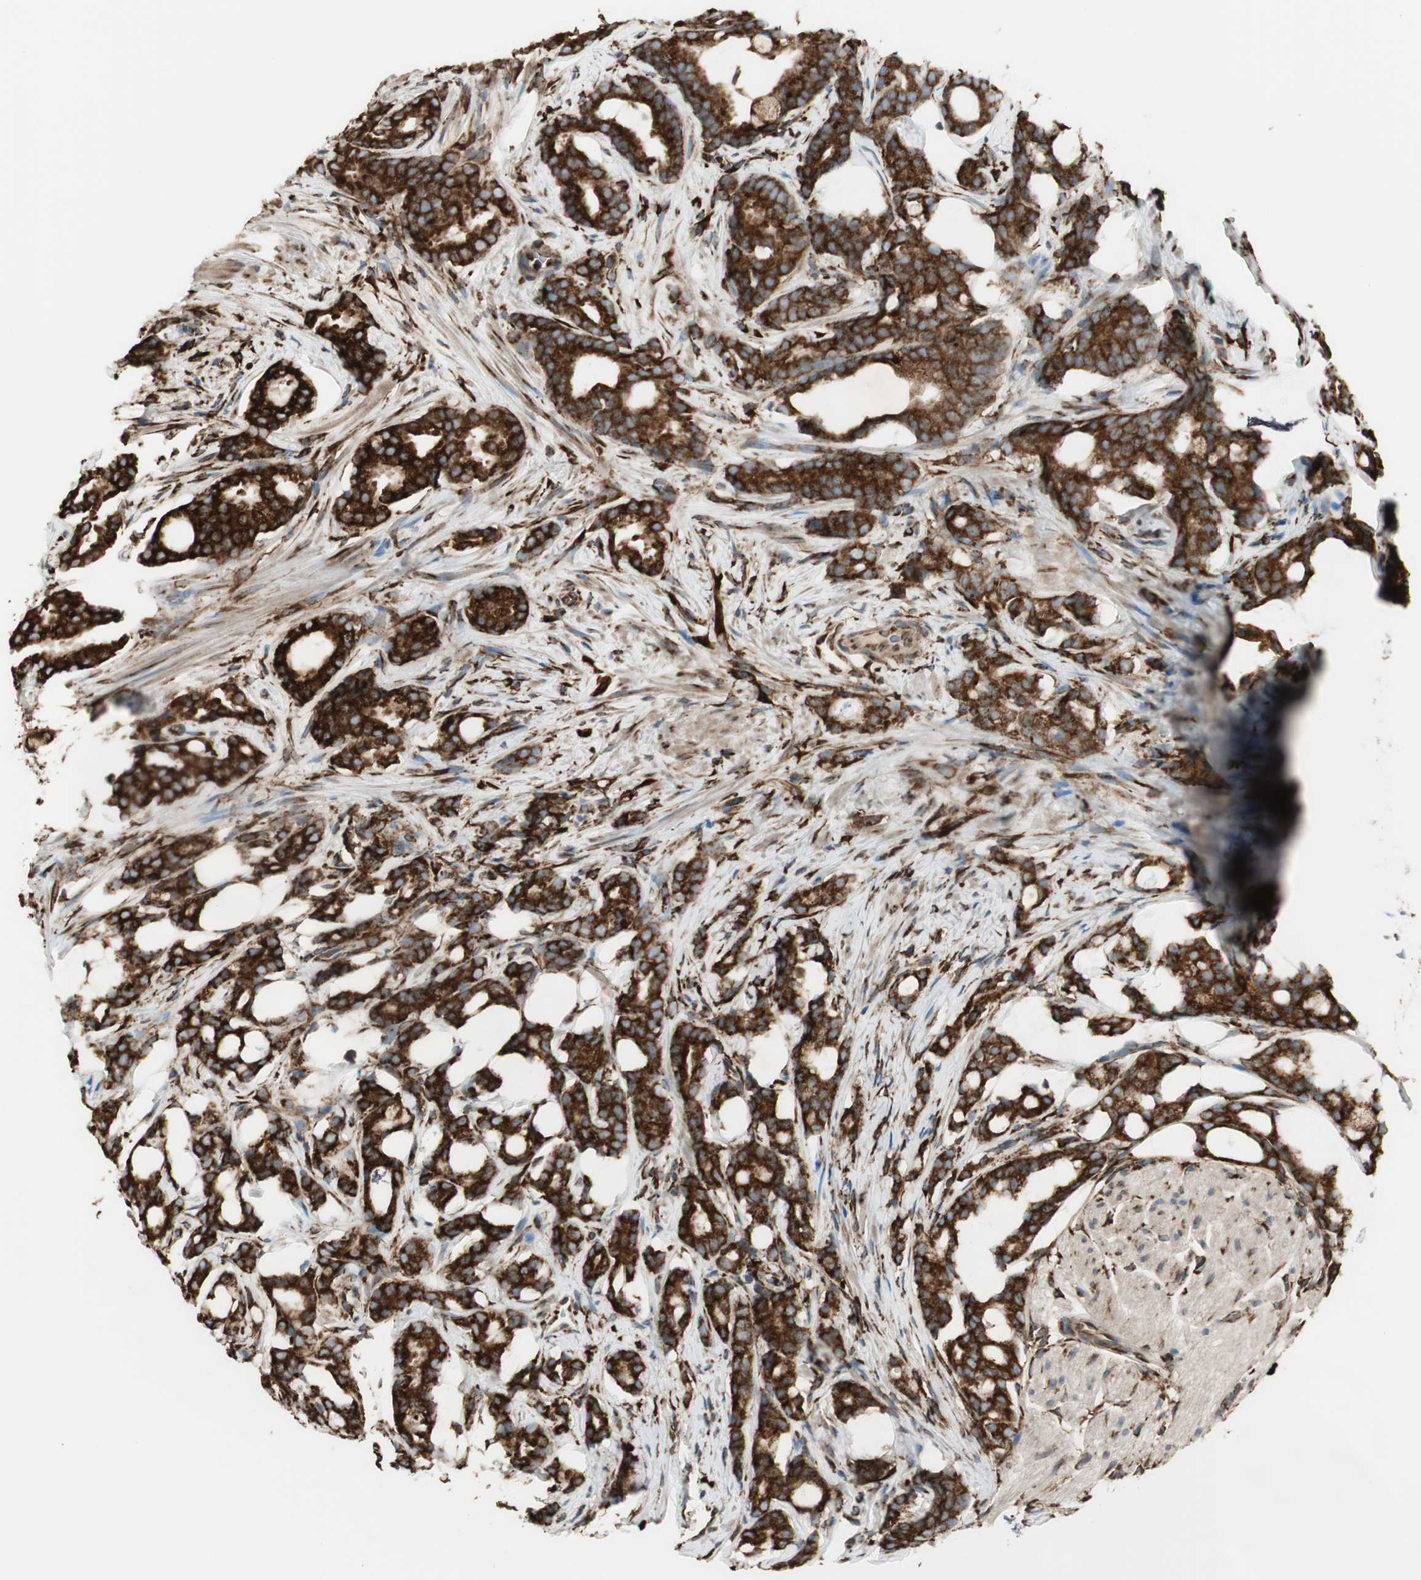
{"staining": {"intensity": "strong", "quantity": ">75%", "location": "cytoplasmic/membranous"}, "tissue": "prostate cancer", "cell_type": "Tumor cells", "image_type": "cancer", "snomed": [{"axis": "morphology", "description": "Adenocarcinoma, Low grade"}, {"axis": "topography", "description": "Prostate"}], "caption": "The image reveals immunohistochemical staining of prostate adenocarcinoma (low-grade). There is strong cytoplasmic/membranous staining is seen in about >75% of tumor cells.", "gene": "RRBP1", "patient": {"sex": "male", "age": 58}}